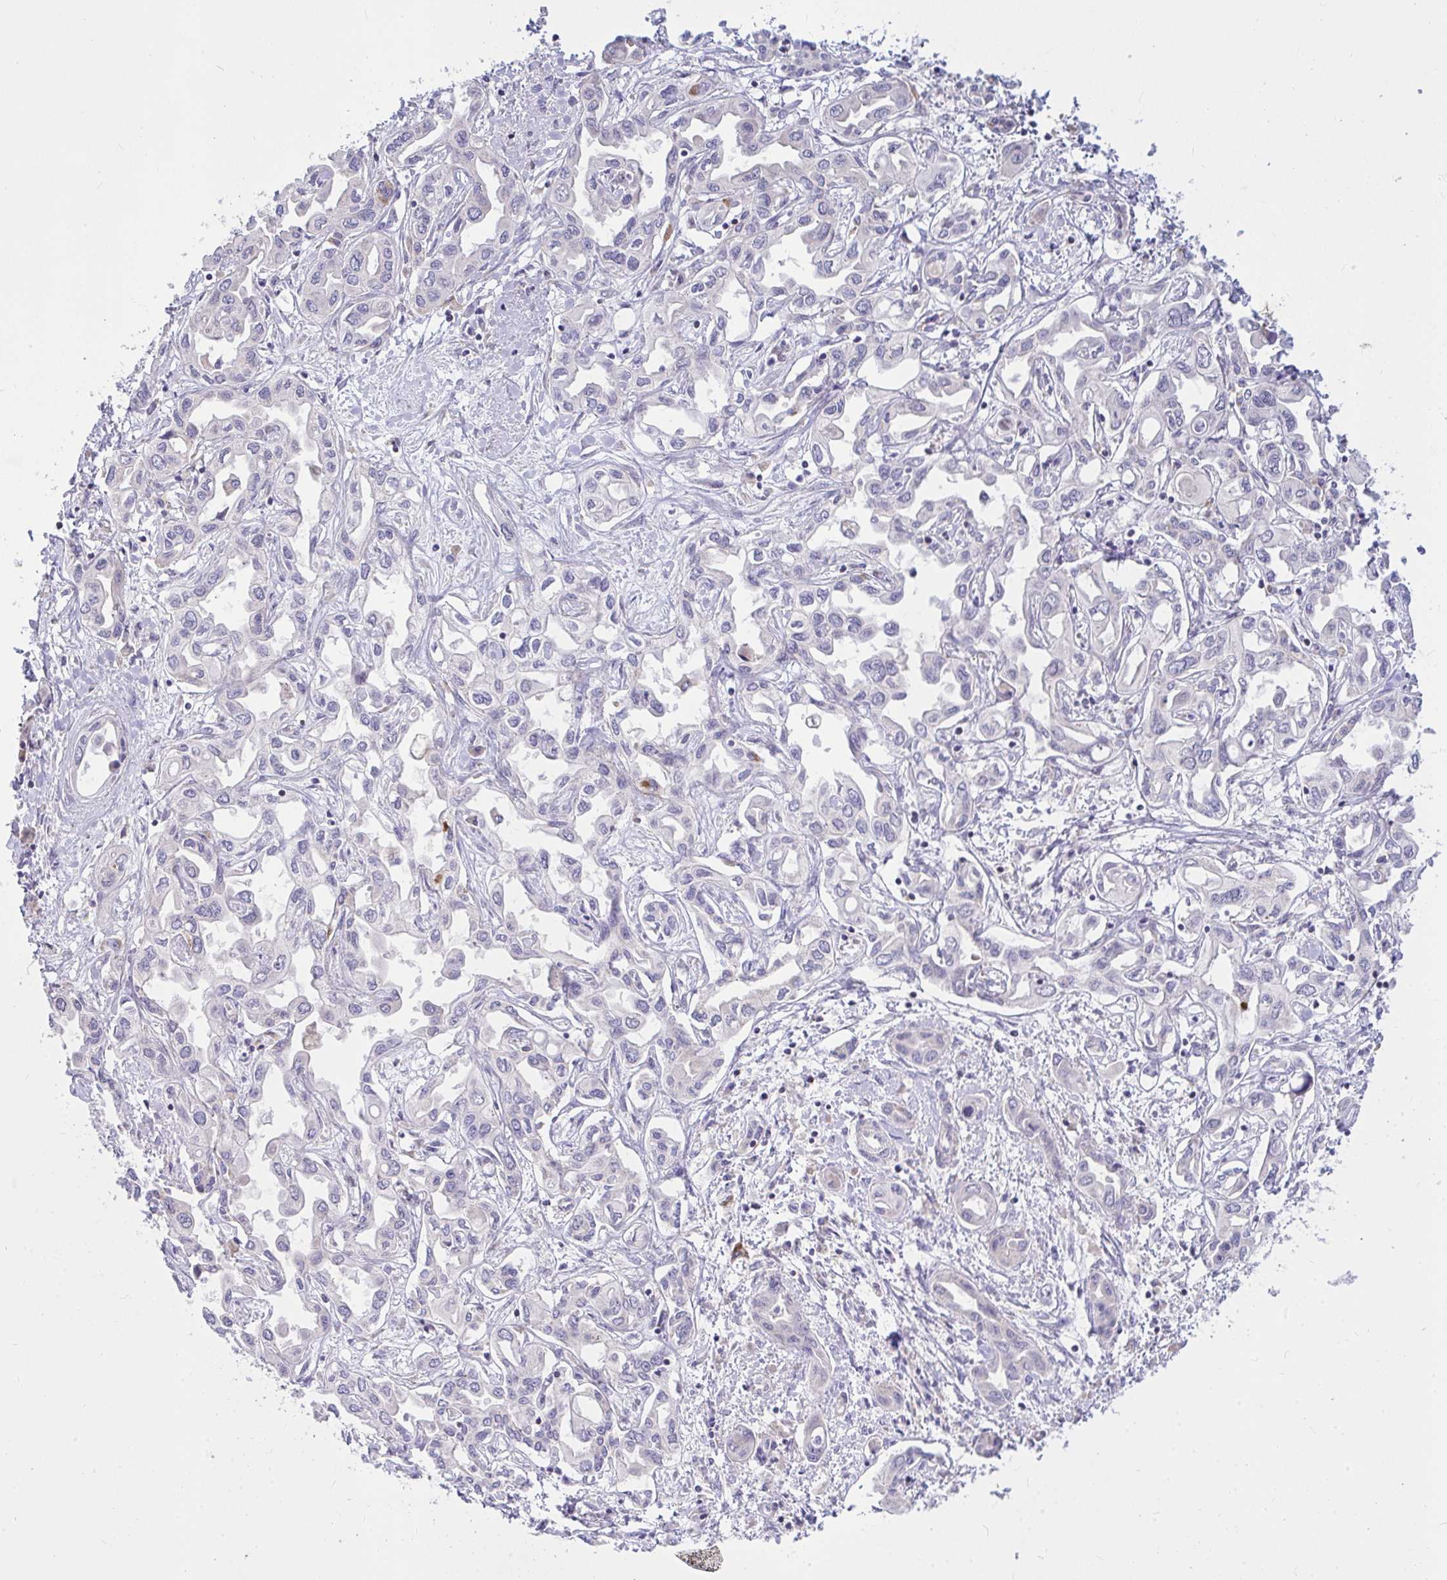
{"staining": {"intensity": "negative", "quantity": "none", "location": "none"}, "tissue": "liver cancer", "cell_type": "Tumor cells", "image_type": "cancer", "snomed": [{"axis": "morphology", "description": "Cholangiocarcinoma"}, {"axis": "topography", "description": "Liver"}], "caption": "An immunohistochemistry histopathology image of liver cancer (cholangiocarcinoma) is shown. There is no staining in tumor cells of liver cancer (cholangiocarcinoma).", "gene": "CEP63", "patient": {"sex": "female", "age": 64}}